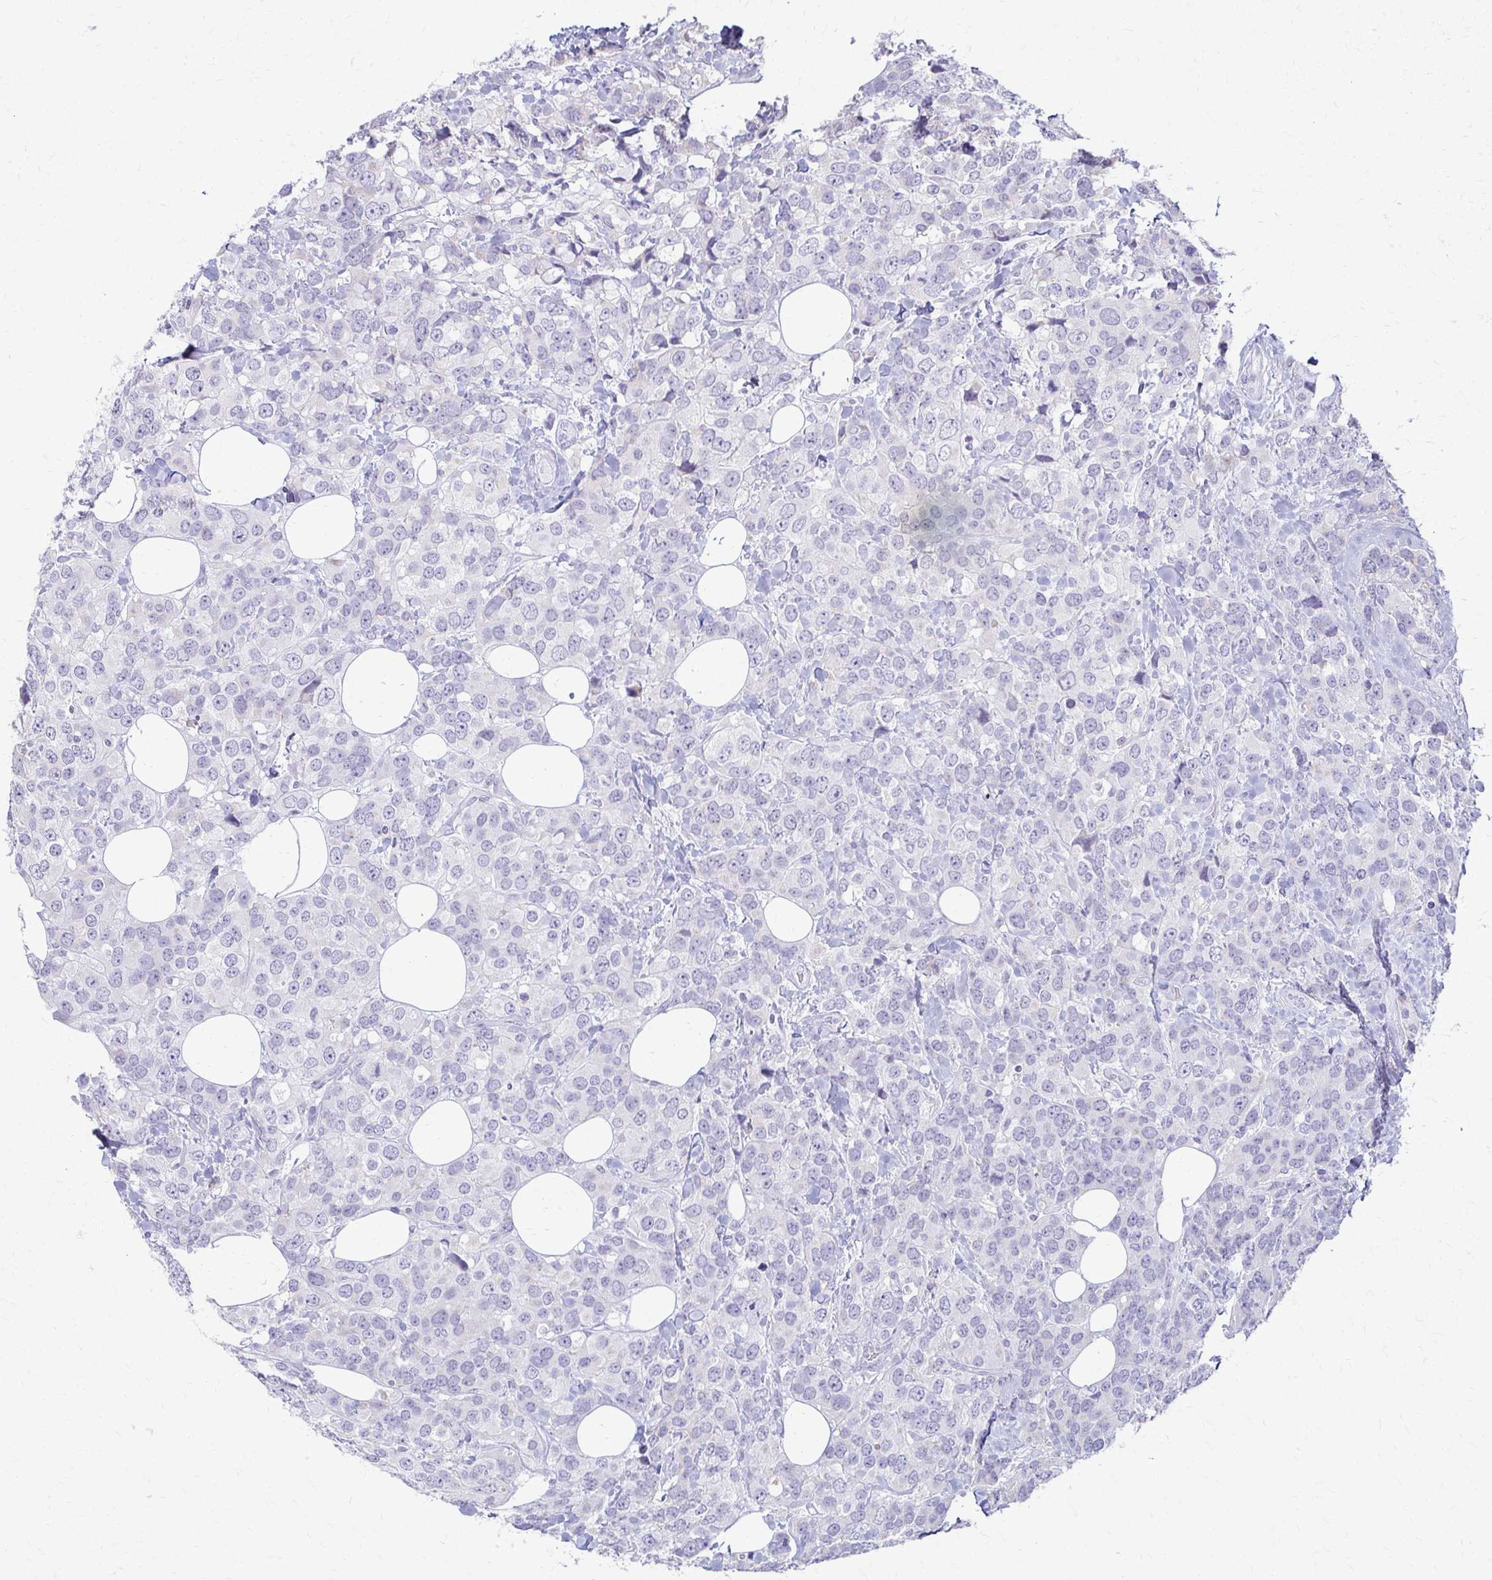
{"staining": {"intensity": "negative", "quantity": "none", "location": "none"}, "tissue": "breast cancer", "cell_type": "Tumor cells", "image_type": "cancer", "snomed": [{"axis": "morphology", "description": "Lobular carcinoma"}, {"axis": "topography", "description": "Breast"}], "caption": "The immunohistochemistry image has no significant positivity in tumor cells of breast cancer tissue. Brightfield microscopy of immunohistochemistry (IHC) stained with DAB (3,3'-diaminobenzidine) (brown) and hematoxylin (blue), captured at high magnification.", "gene": "FCGR2B", "patient": {"sex": "female", "age": 59}}